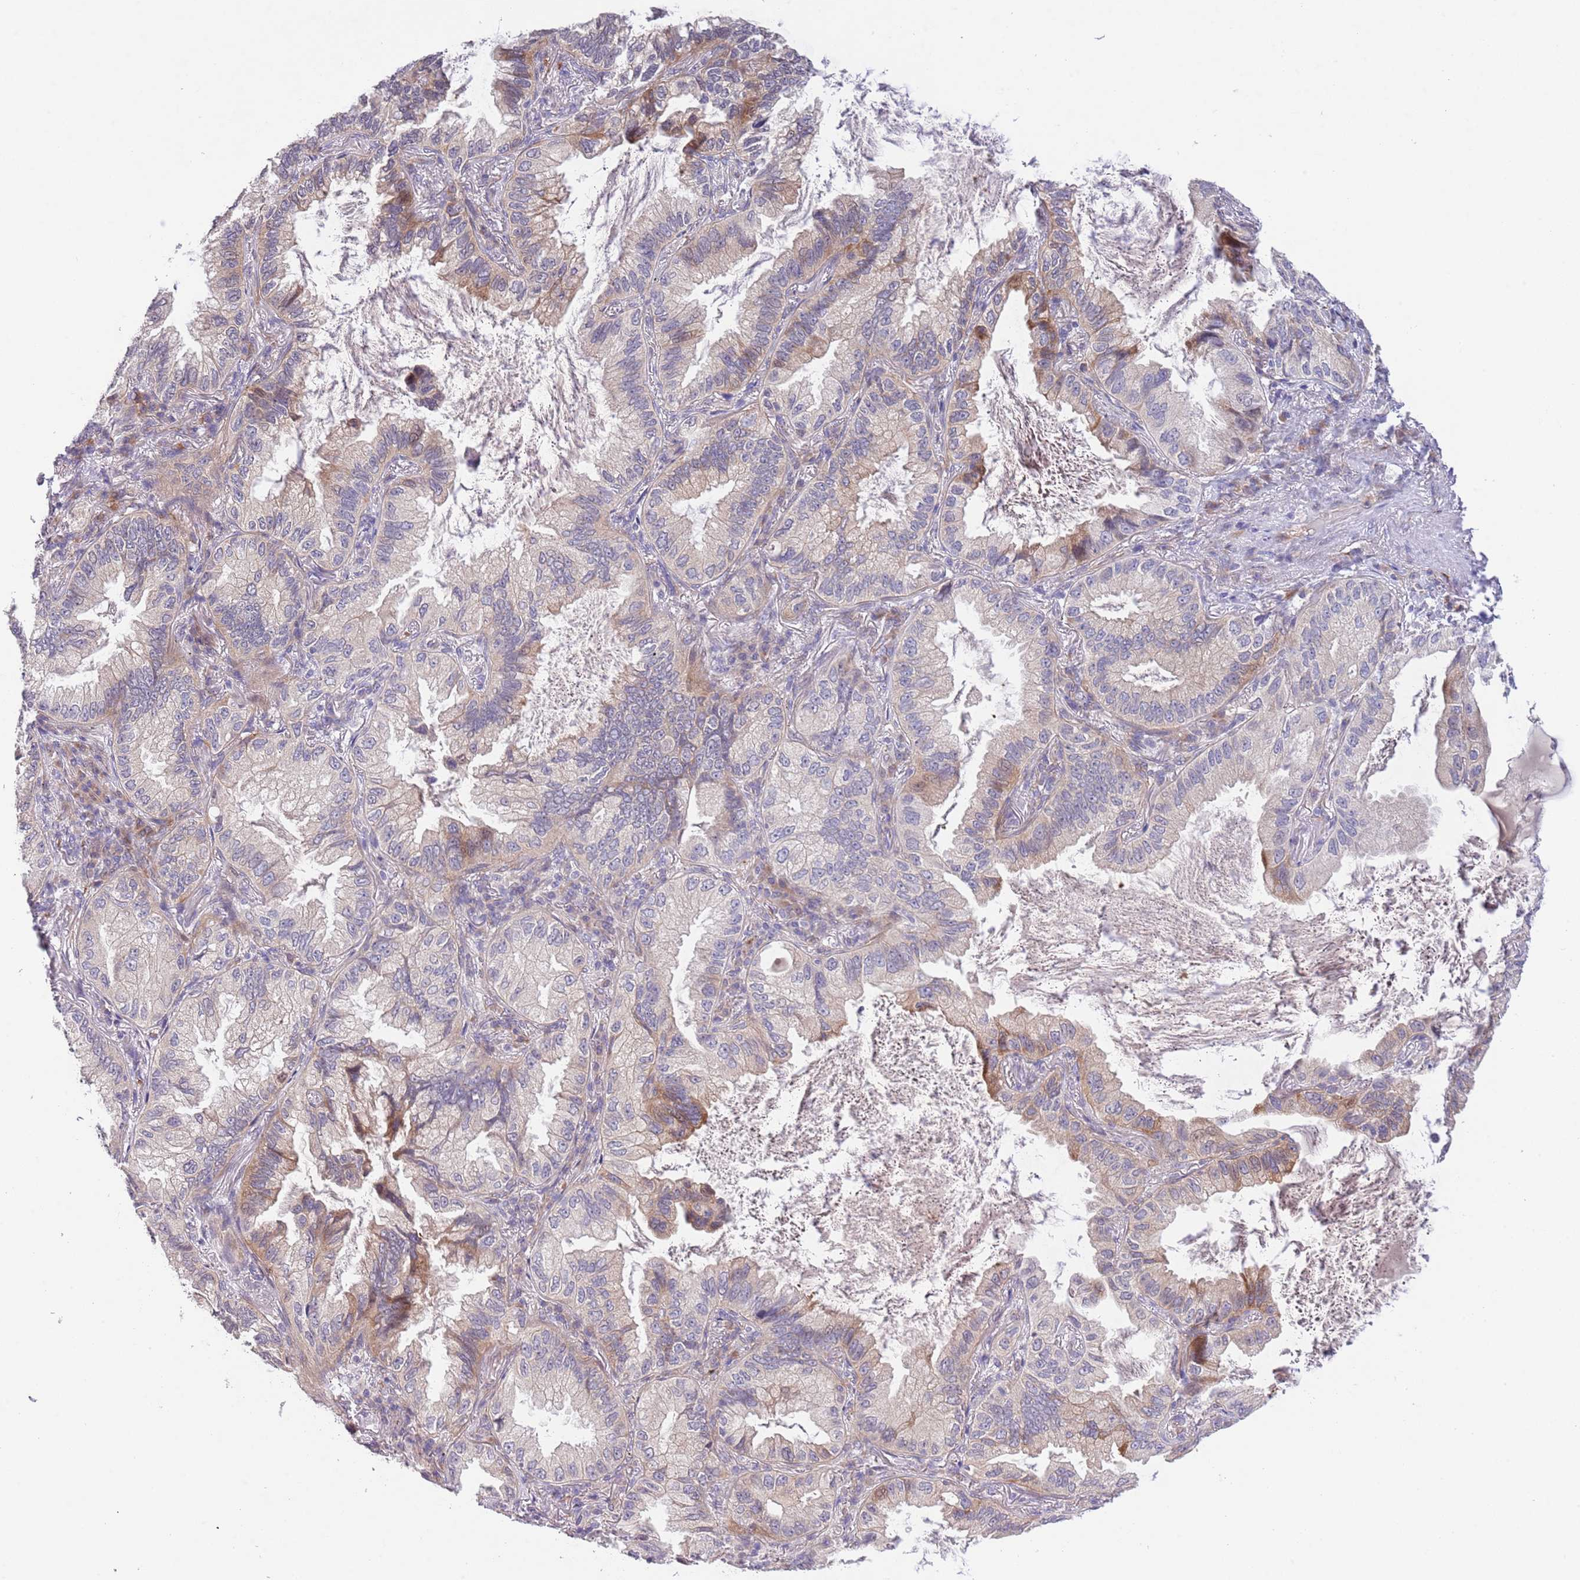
{"staining": {"intensity": "moderate", "quantity": "<25%", "location": "cytoplasmic/membranous"}, "tissue": "lung cancer", "cell_type": "Tumor cells", "image_type": "cancer", "snomed": [{"axis": "morphology", "description": "Adenocarcinoma, NOS"}, {"axis": "topography", "description": "Lung"}], "caption": "Lung cancer stained with IHC exhibits moderate cytoplasmic/membranous expression in approximately <25% of tumor cells.", "gene": "ZNF658", "patient": {"sex": "female", "age": 69}}